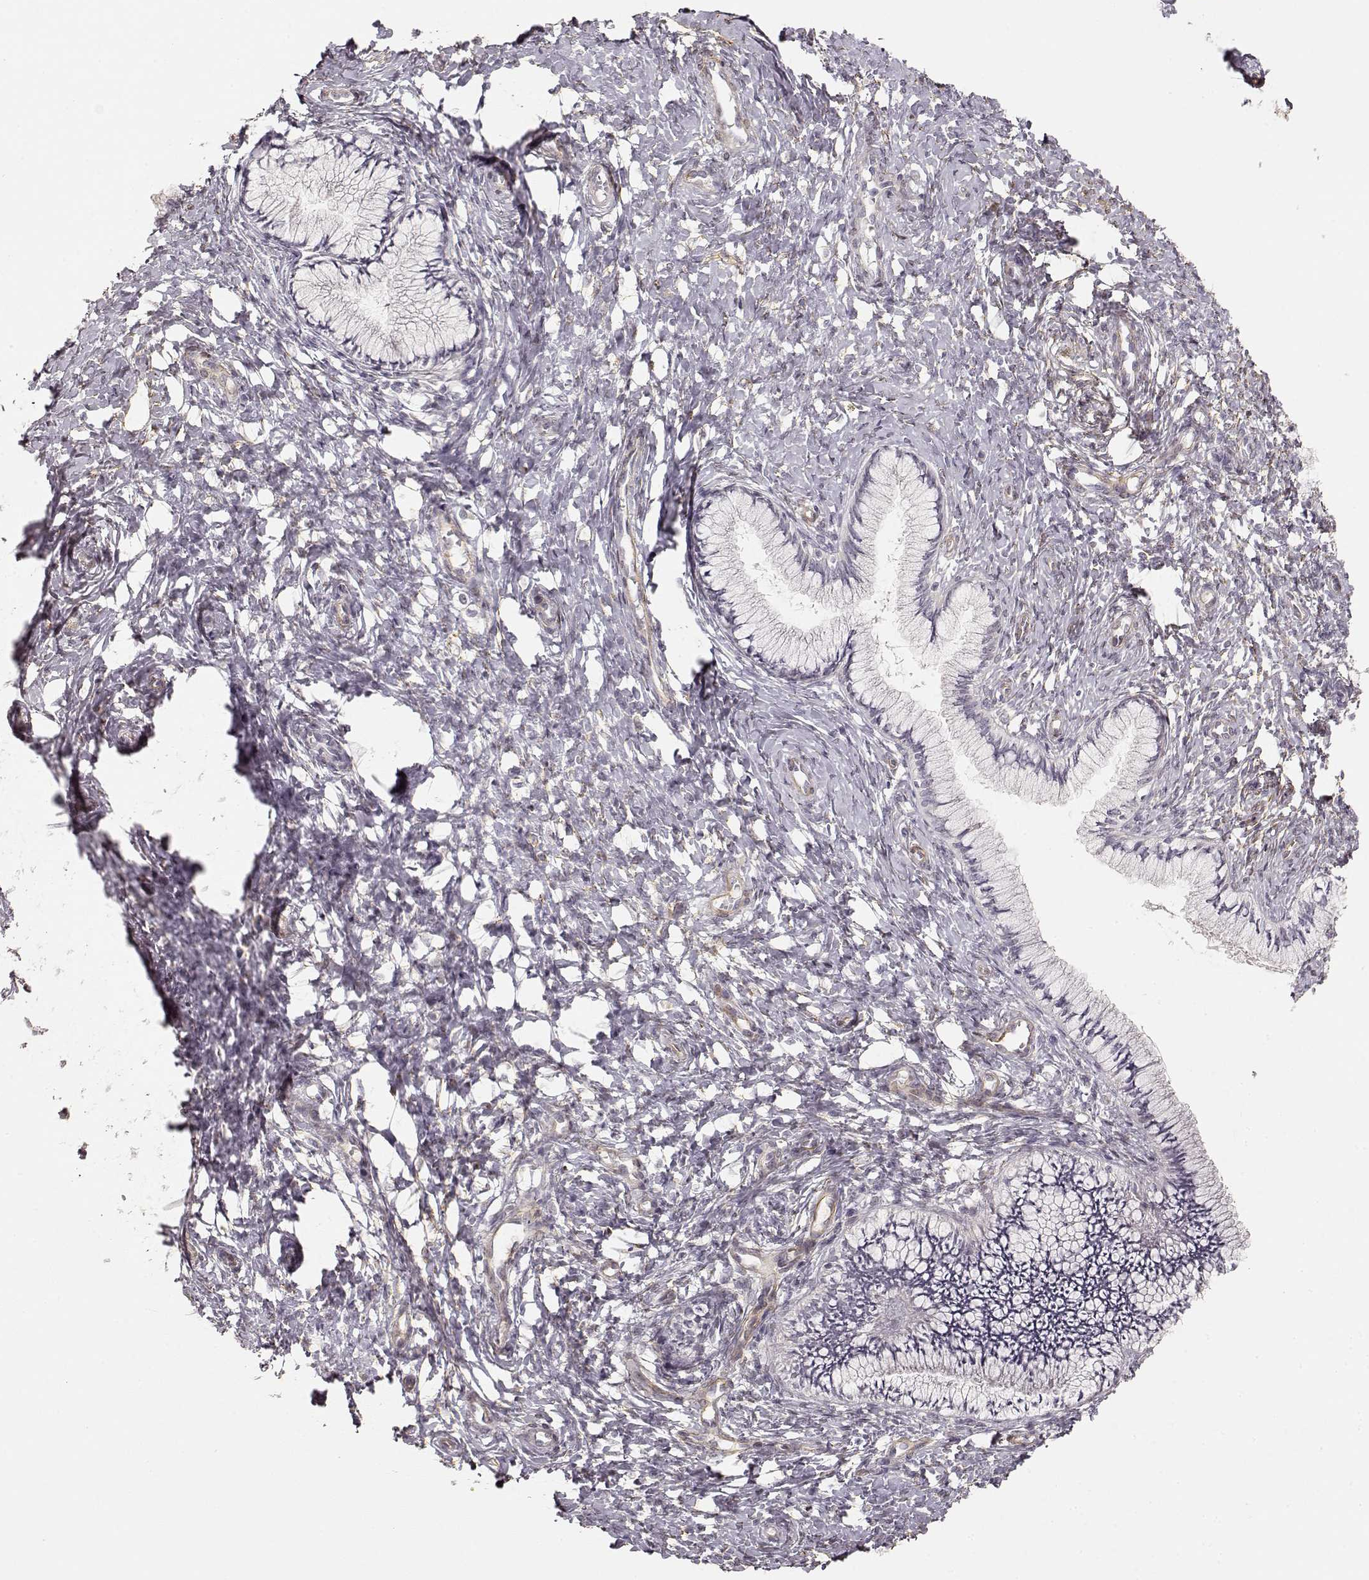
{"staining": {"intensity": "negative", "quantity": "none", "location": "none"}, "tissue": "cervix", "cell_type": "Glandular cells", "image_type": "normal", "snomed": [{"axis": "morphology", "description": "Normal tissue, NOS"}, {"axis": "topography", "description": "Cervix"}], "caption": "Cervix was stained to show a protein in brown. There is no significant expression in glandular cells. The staining is performed using DAB (3,3'-diaminobenzidine) brown chromogen with nuclei counter-stained in using hematoxylin.", "gene": "LAMA4", "patient": {"sex": "female", "age": 37}}